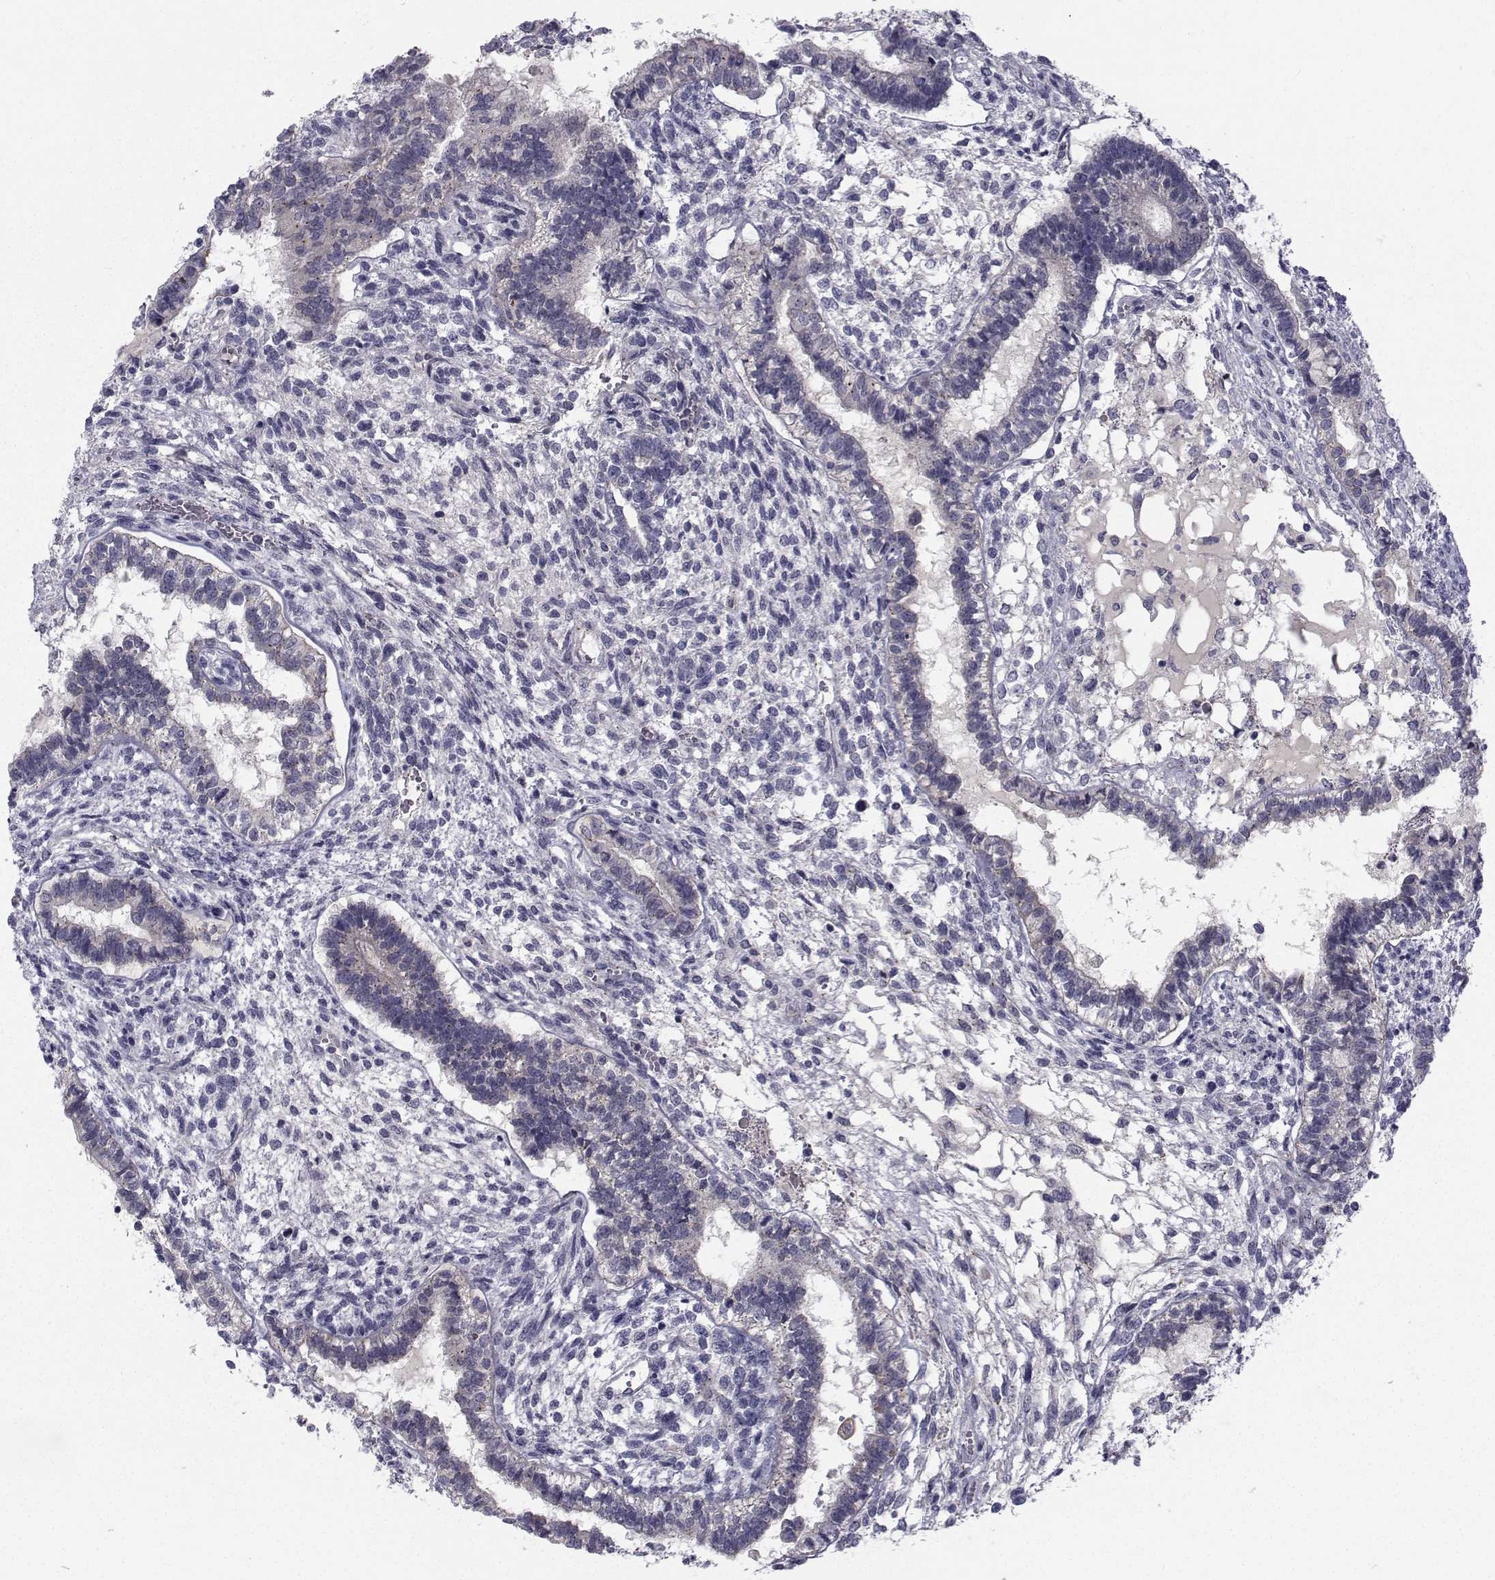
{"staining": {"intensity": "negative", "quantity": "none", "location": "none"}, "tissue": "testis cancer", "cell_type": "Tumor cells", "image_type": "cancer", "snomed": [{"axis": "morphology", "description": "Carcinoma, Embryonal, NOS"}, {"axis": "topography", "description": "Testis"}], "caption": "Immunohistochemical staining of testis cancer exhibits no significant positivity in tumor cells.", "gene": "ANGPT1", "patient": {"sex": "male", "age": 37}}